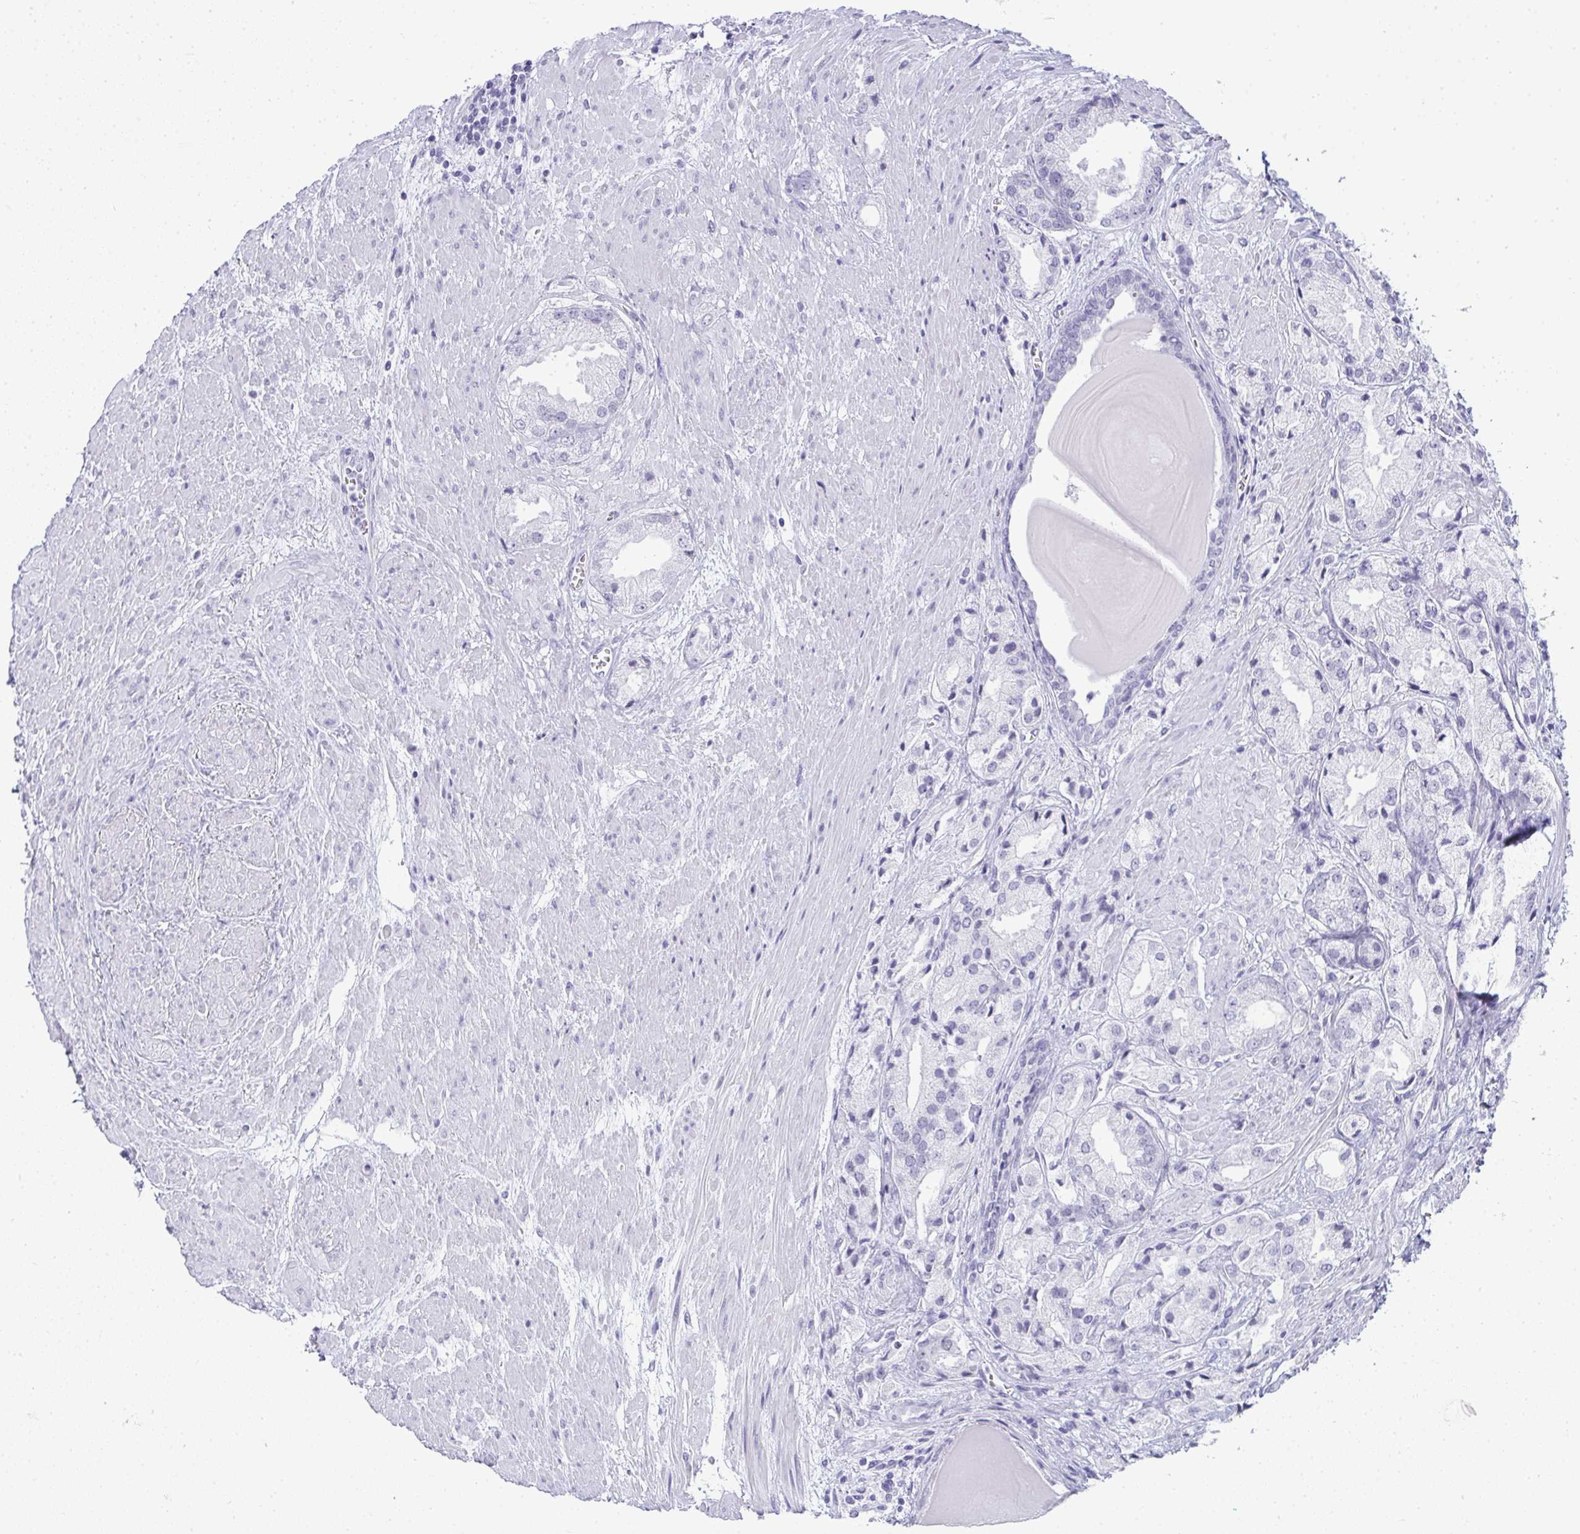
{"staining": {"intensity": "negative", "quantity": "none", "location": "none"}, "tissue": "prostate cancer", "cell_type": "Tumor cells", "image_type": "cancer", "snomed": [{"axis": "morphology", "description": "Adenocarcinoma, High grade"}, {"axis": "topography", "description": "Prostate"}], "caption": "High power microscopy histopathology image of an IHC photomicrograph of prostate high-grade adenocarcinoma, revealing no significant expression in tumor cells.", "gene": "PLA2G1B", "patient": {"sex": "male", "age": 68}}